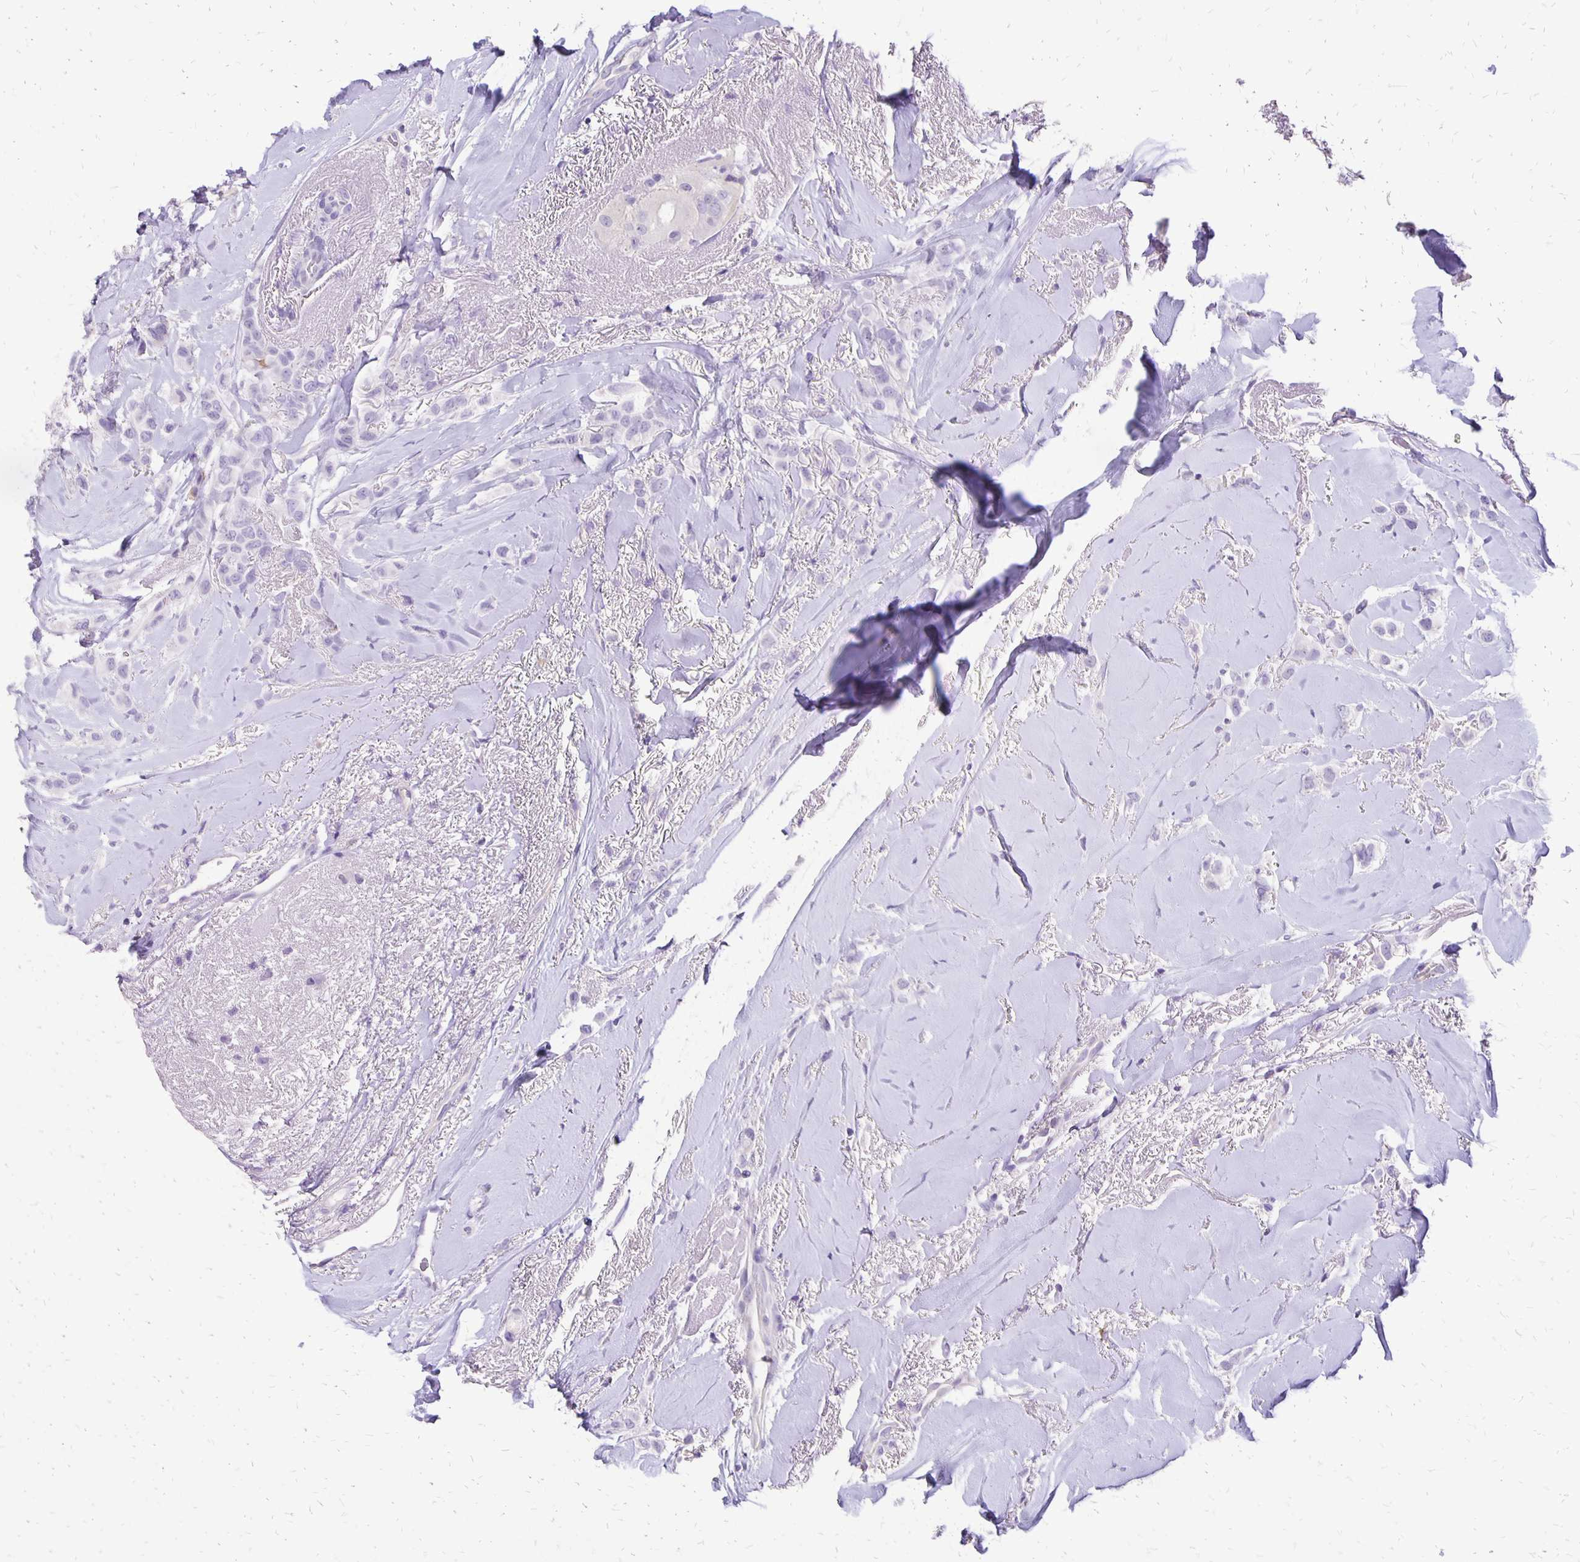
{"staining": {"intensity": "negative", "quantity": "none", "location": "none"}, "tissue": "breast cancer", "cell_type": "Tumor cells", "image_type": "cancer", "snomed": [{"axis": "morphology", "description": "Lobular carcinoma"}, {"axis": "topography", "description": "Breast"}], "caption": "Breast cancer (lobular carcinoma) was stained to show a protein in brown. There is no significant expression in tumor cells. (DAB (3,3'-diaminobenzidine) immunohistochemistry (IHC), high magnification).", "gene": "ANKRD45", "patient": {"sex": "female", "age": 66}}